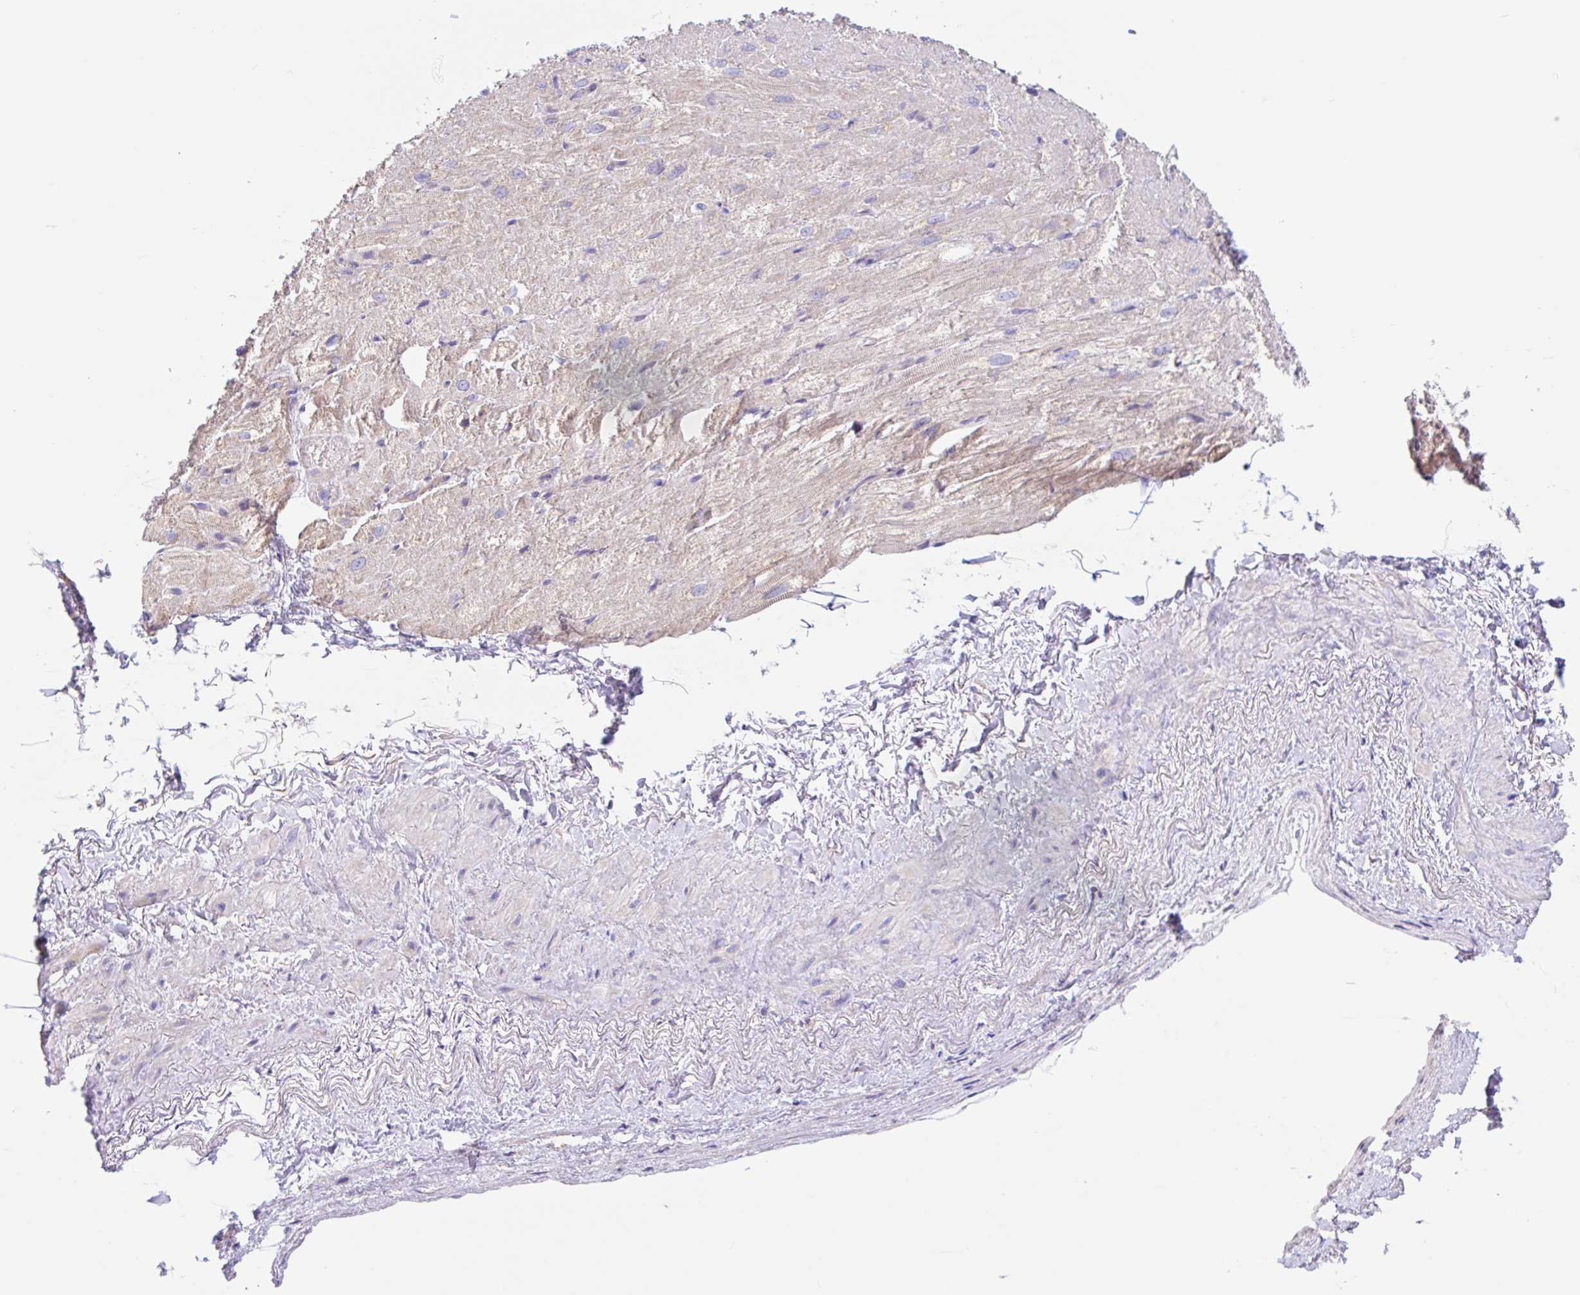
{"staining": {"intensity": "weak", "quantity": "25%-75%", "location": "cytoplasmic/membranous"}, "tissue": "heart muscle", "cell_type": "Cardiomyocytes", "image_type": "normal", "snomed": [{"axis": "morphology", "description": "Normal tissue, NOS"}, {"axis": "topography", "description": "Heart"}], "caption": "High-power microscopy captured an immunohistochemistry photomicrograph of normal heart muscle, revealing weak cytoplasmic/membranous staining in approximately 25%-75% of cardiomyocytes. The staining was performed using DAB (3,3'-diaminobenzidine), with brown indicating positive protein expression. Nuclei are stained blue with hematoxylin.", "gene": "PLCD4", "patient": {"sex": "male", "age": 62}}